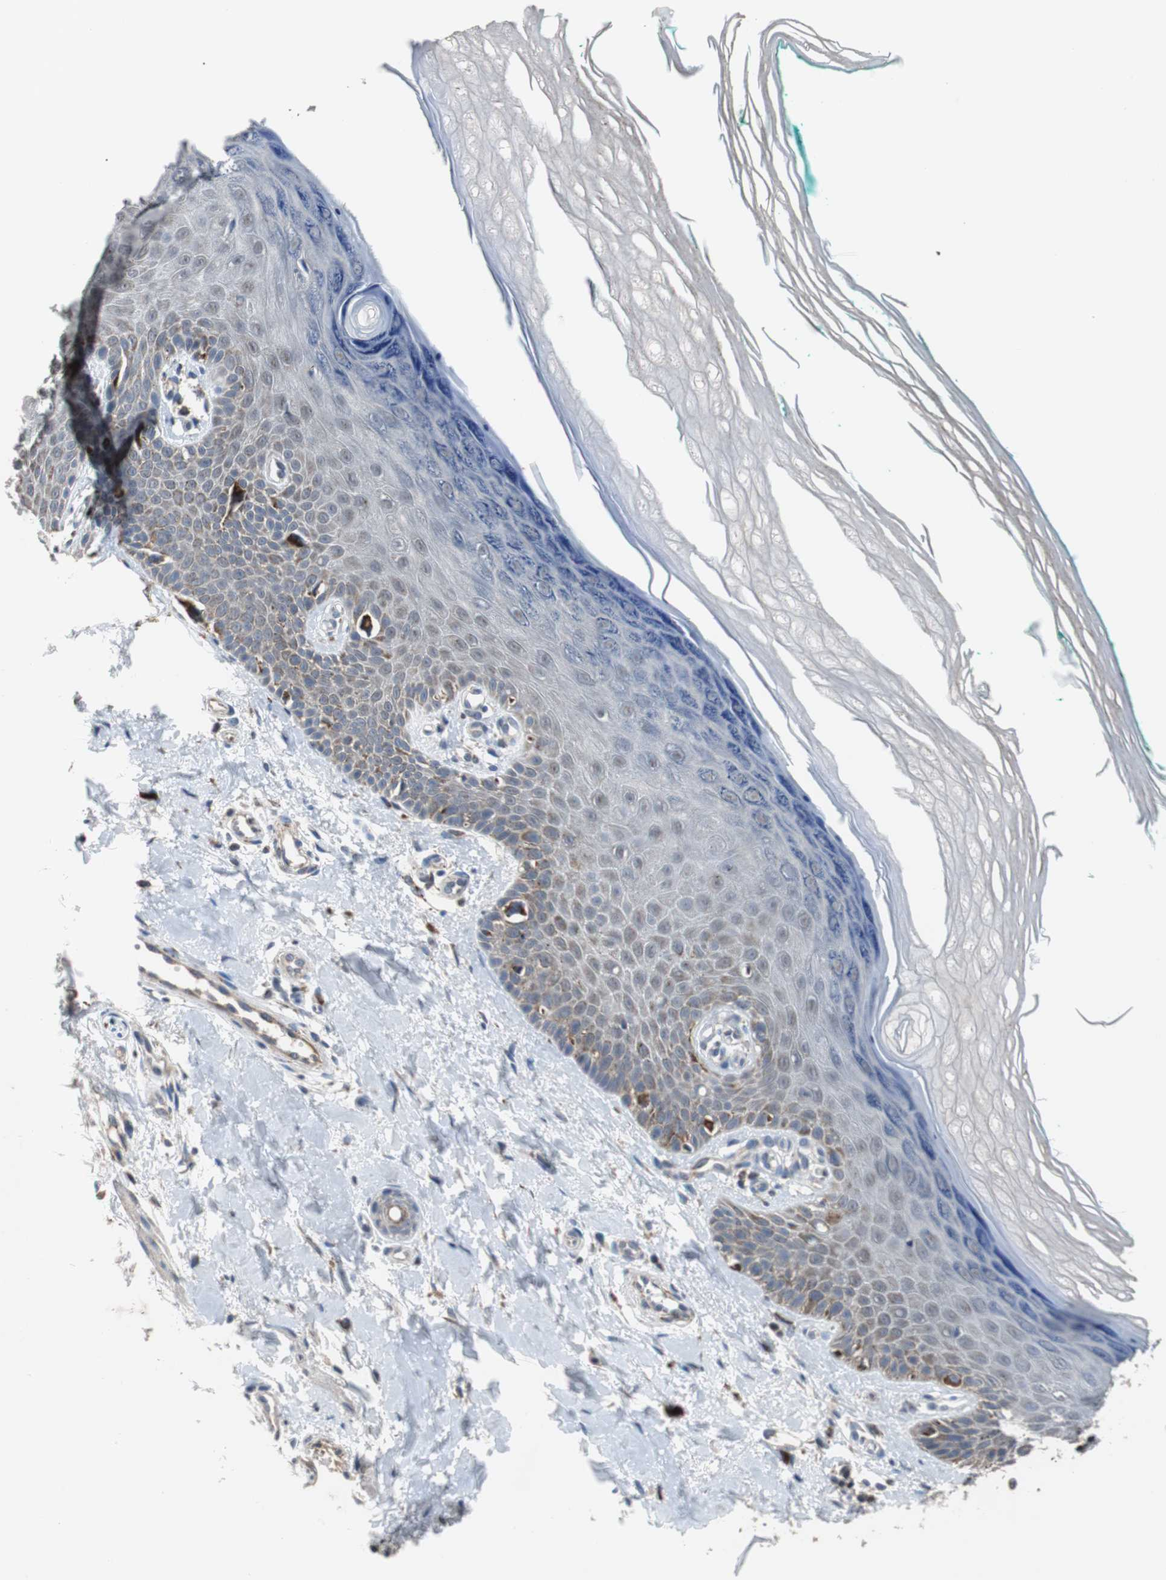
{"staining": {"intensity": "negative", "quantity": "none", "location": "none"}, "tissue": "skin", "cell_type": "Fibroblasts", "image_type": "normal", "snomed": [{"axis": "morphology", "description": "Normal tissue, NOS"}, {"axis": "topography", "description": "Skin"}], "caption": "Fibroblasts are negative for brown protein staining in unremarkable skin. Brightfield microscopy of immunohistochemistry (IHC) stained with DAB (brown) and hematoxylin (blue), captured at high magnification.", "gene": "PITRM1", "patient": {"sex": "male", "age": 26}}